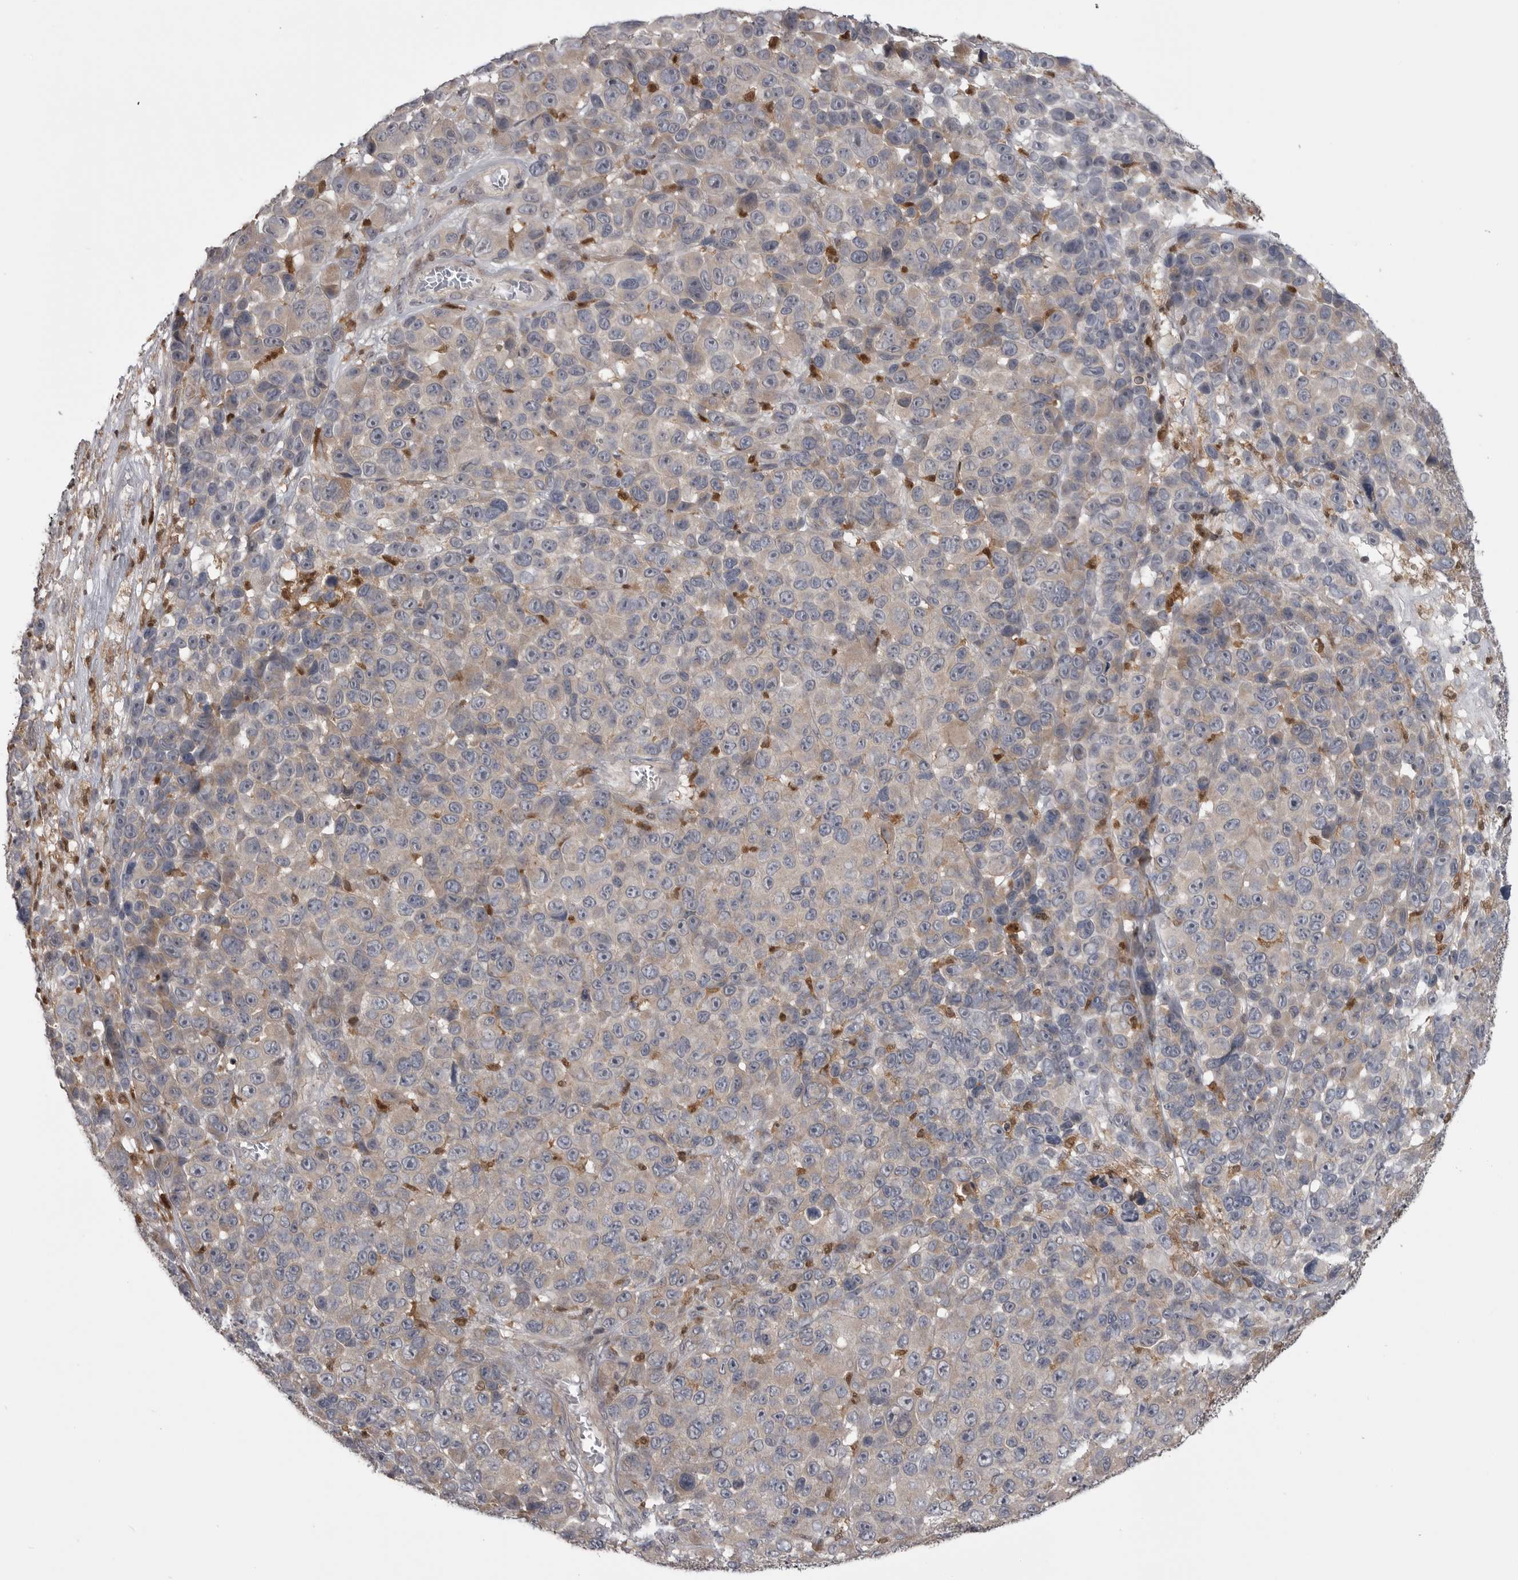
{"staining": {"intensity": "moderate", "quantity": "<25%", "location": "cytoplasmic/membranous"}, "tissue": "melanoma", "cell_type": "Tumor cells", "image_type": "cancer", "snomed": [{"axis": "morphology", "description": "Malignant melanoma, NOS"}, {"axis": "topography", "description": "Skin"}], "caption": "A histopathology image of human malignant melanoma stained for a protein exhibits moderate cytoplasmic/membranous brown staining in tumor cells.", "gene": "MAPK13", "patient": {"sex": "male", "age": 53}}